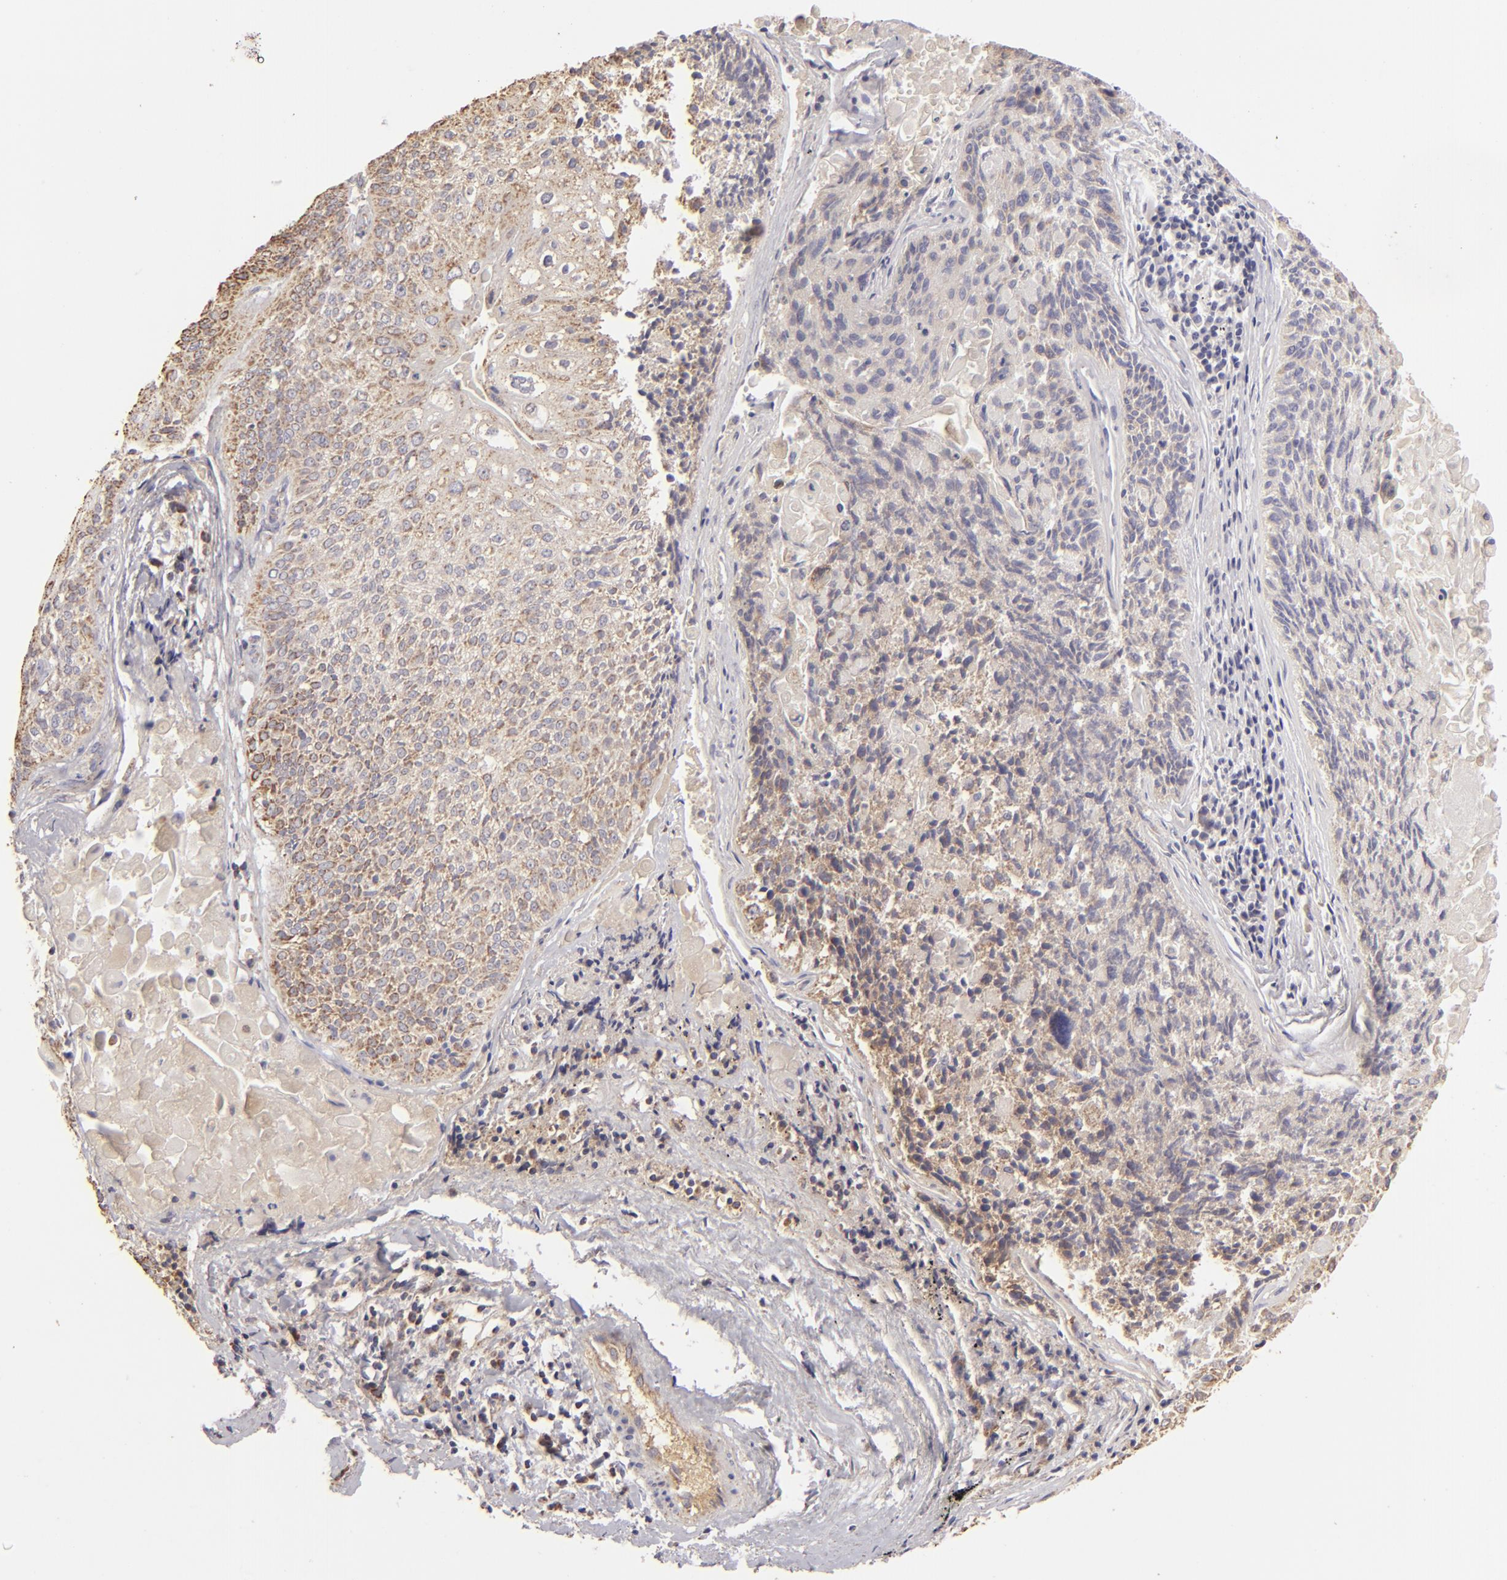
{"staining": {"intensity": "weak", "quantity": ">75%", "location": "cytoplasmic/membranous"}, "tissue": "lung cancer", "cell_type": "Tumor cells", "image_type": "cancer", "snomed": [{"axis": "morphology", "description": "Adenocarcinoma, NOS"}, {"axis": "topography", "description": "Lung"}], "caption": "Immunohistochemistry (IHC) (DAB) staining of human lung cancer exhibits weak cytoplasmic/membranous protein positivity in approximately >75% of tumor cells.", "gene": "CFB", "patient": {"sex": "male", "age": 60}}